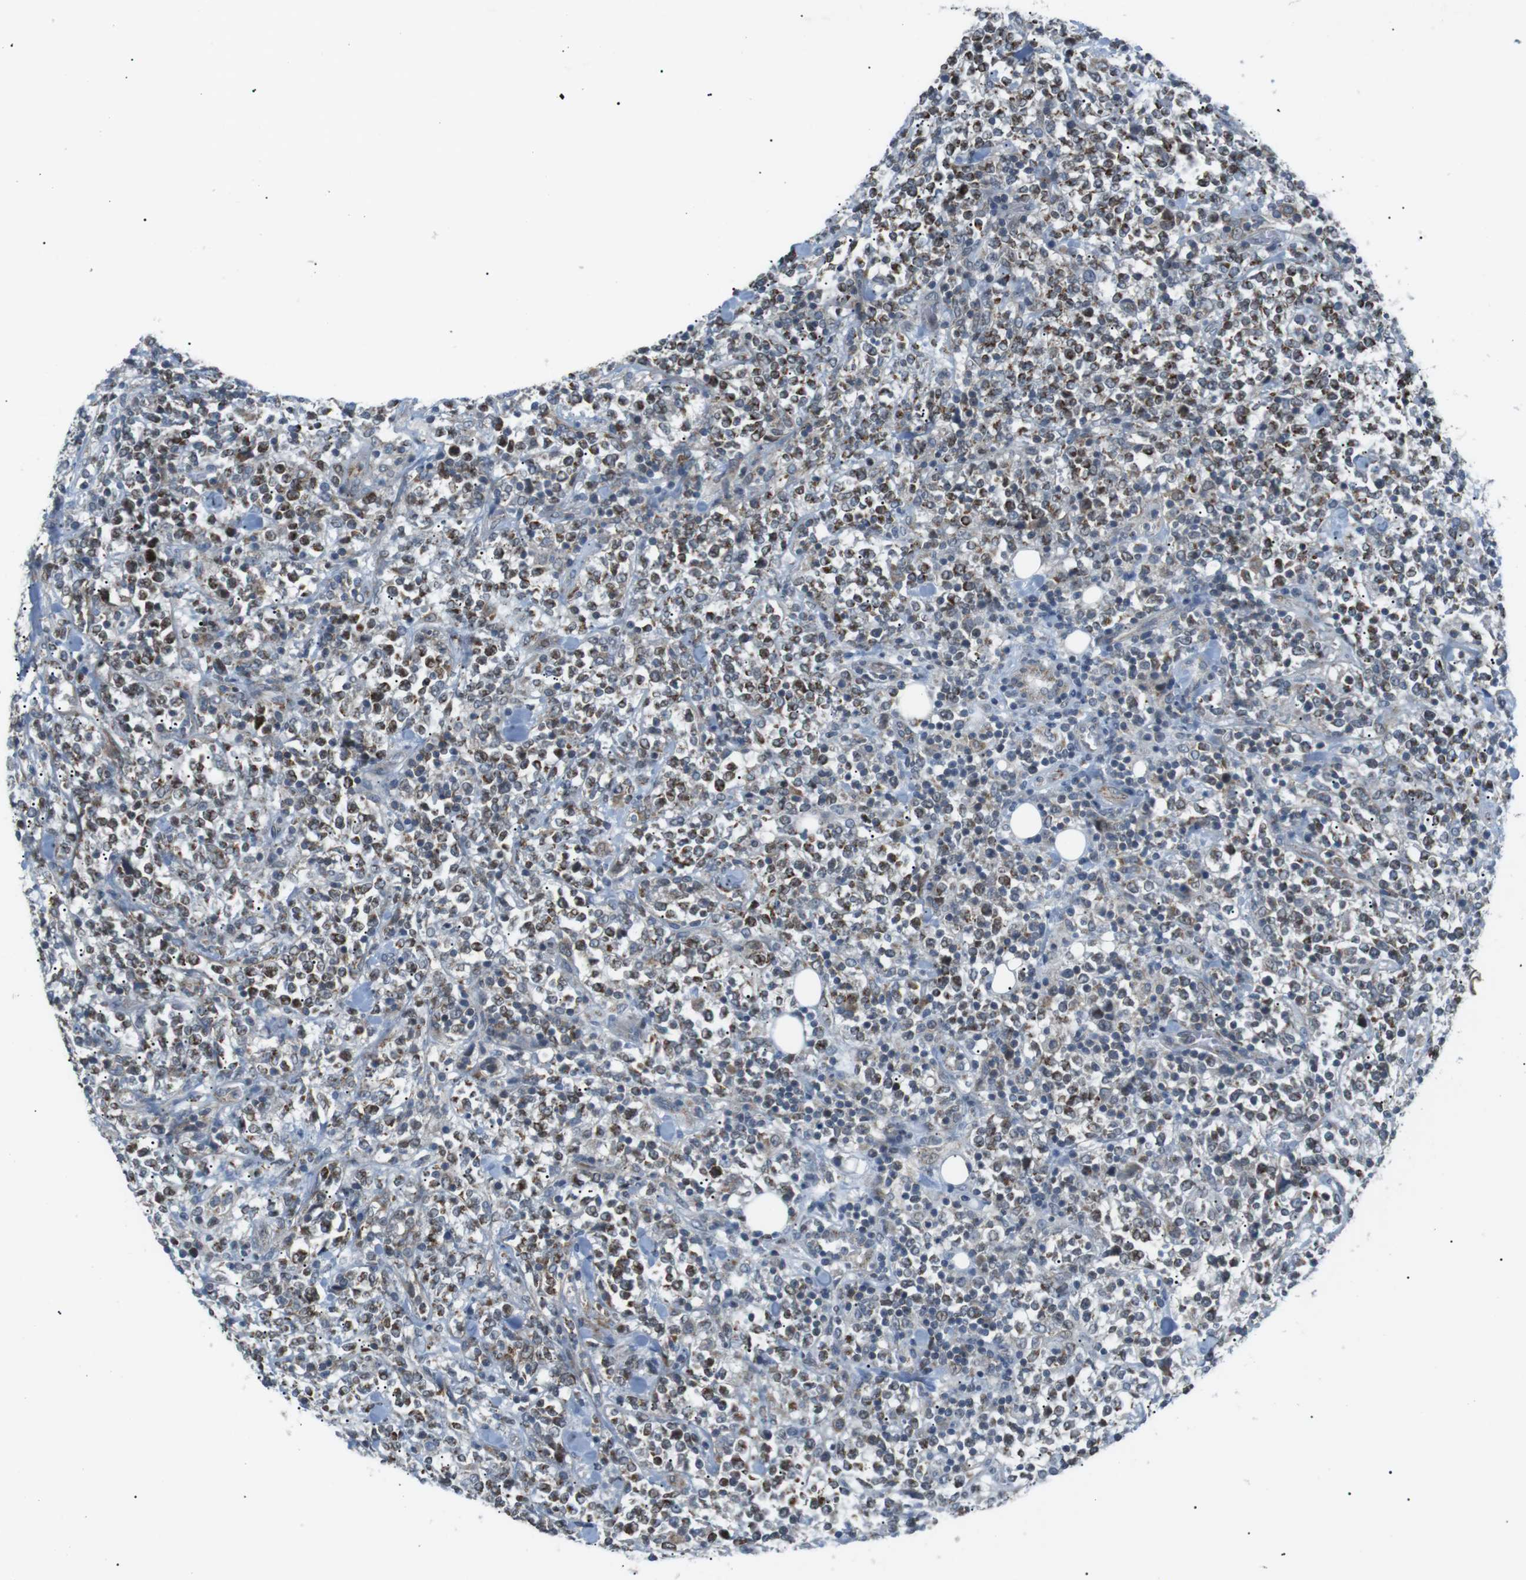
{"staining": {"intensity": "moderate", "quantity": ">75%", "location": "cytoplasmic/membranous"}, "tissue": "lymphoma", "cell_type": "Tumor cells", "image_type": "cancer", "snomed": [{"axis": "morphology", "description": "Malignant lymphoma, non-Hodgkin's type, High grade"}, {"axis": "topography", "description": "Soft tissue"}], "caption": "Immunohistochemical staining of human lymphoma displays medium levels of moderate cytoplasmic/membranous positivity in approximately >75% of tumor cells.", "gene": "ARID5B", "patient": {"sex": "male", "age": 18}}